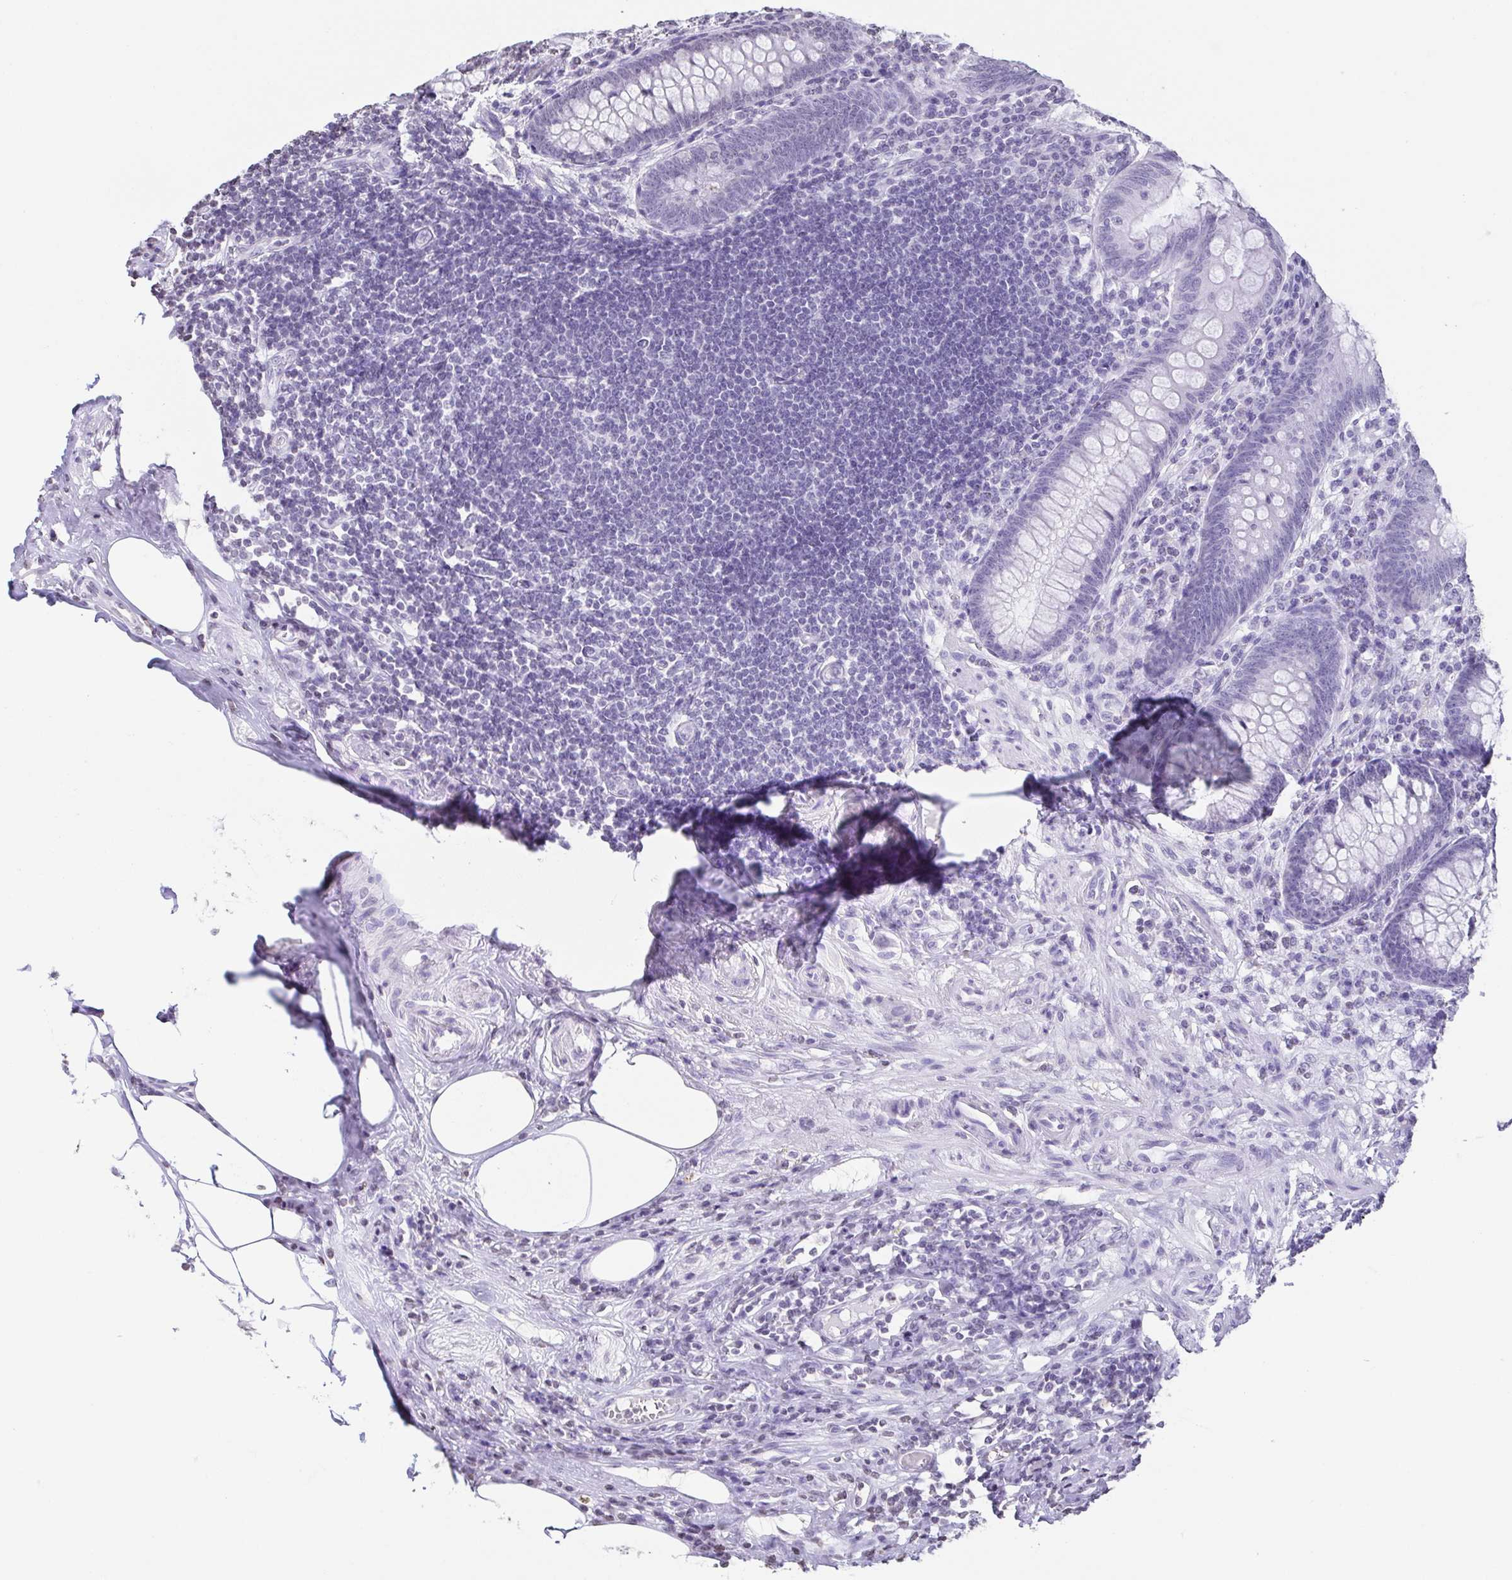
{"staining": {"intensity": "negative", "quantity": "none", "location": "none"}, "tissue": "appendix", "cell_type": "Glandular cells", "image_type": "normal", "snomed": [{"axis": "morphology", "description": "Normal tissue, NOS"}, {"axis": "topography", "description": "Appendix"}], "caption": "Immunohistochemistry (IHC) of benign human appendix demonstrates no positivity in glandular cells. (DAB IHC, high magnification).", "gene": "VCX2", "patient": {"sex": "female", "age": 57}}